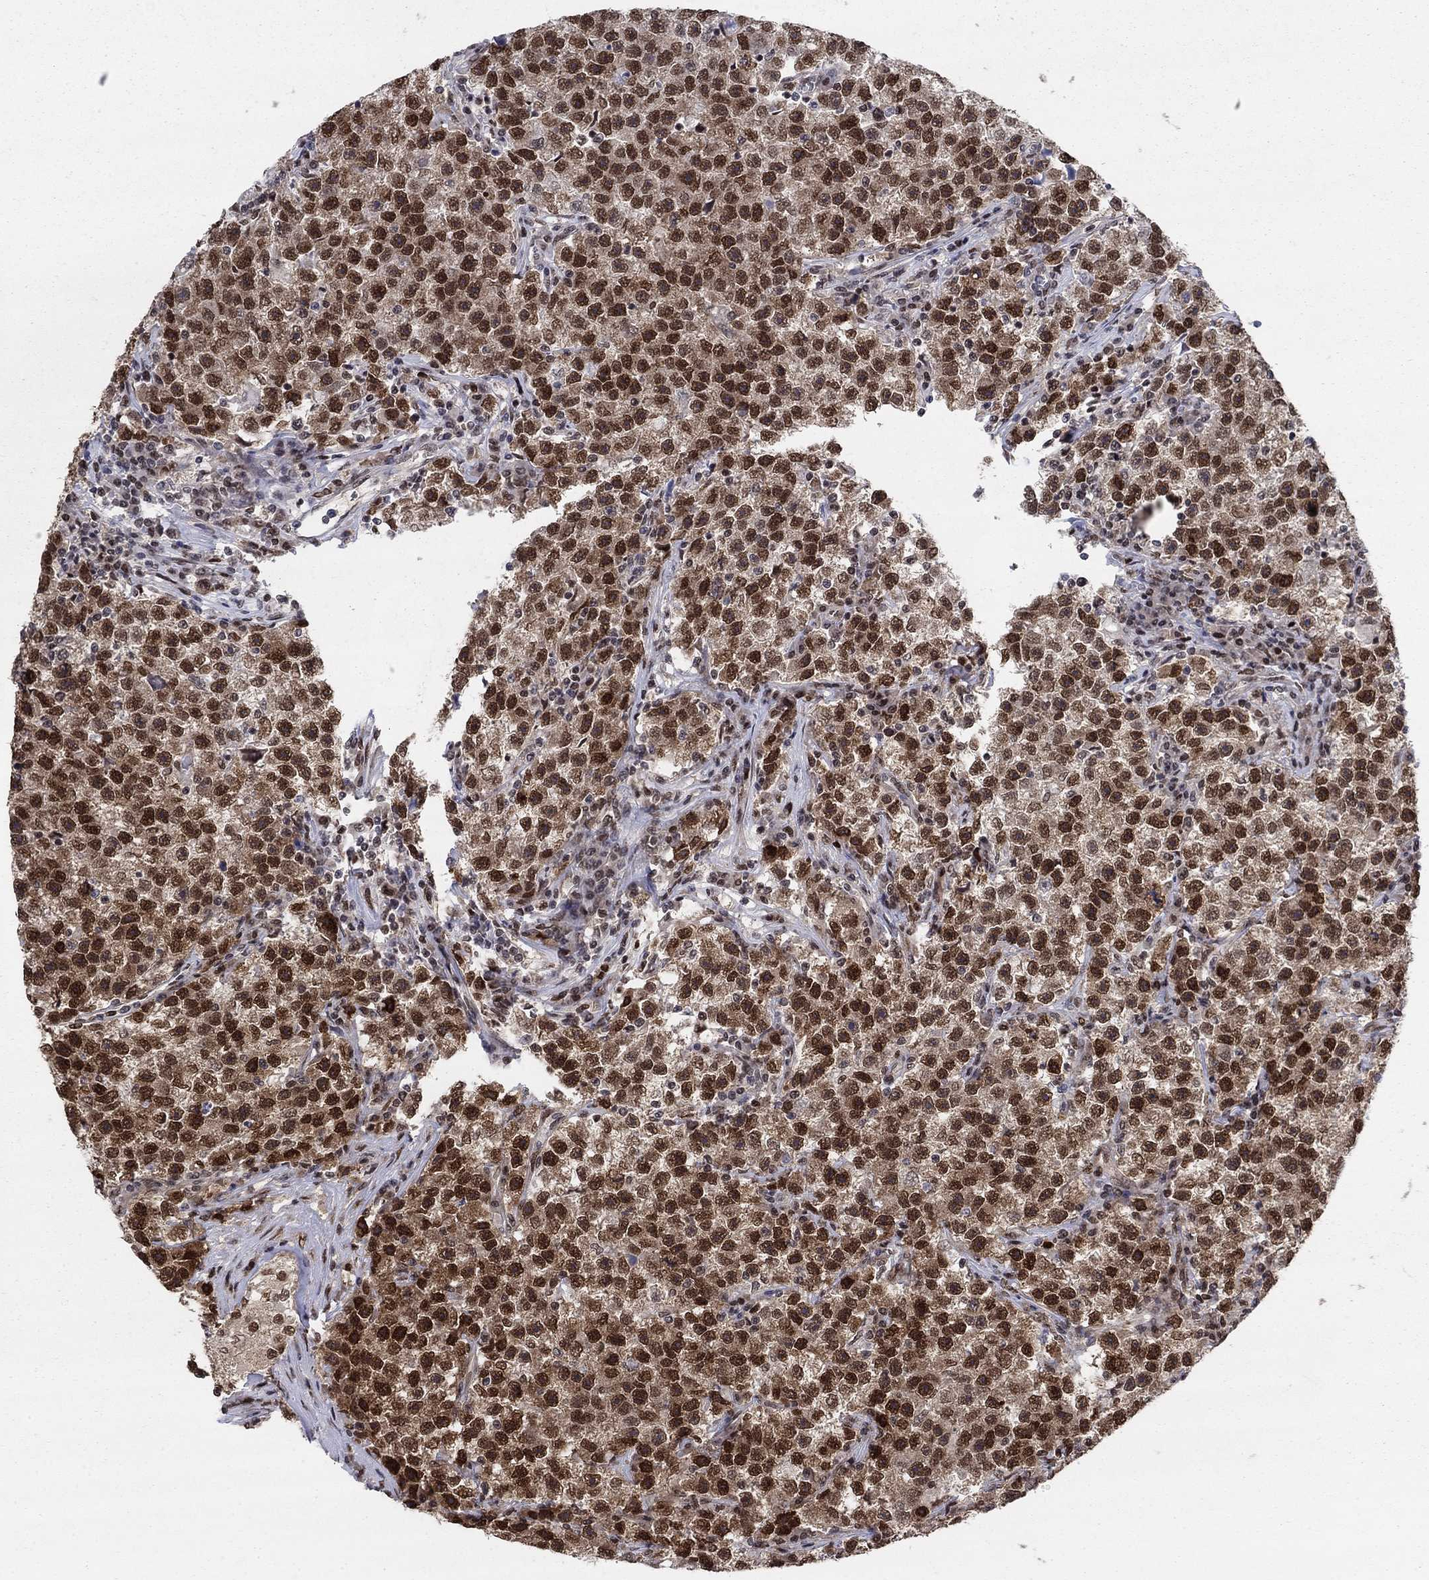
{"staining": {"intensity": "strong", "quantity": ">75%", "location": "nuclear"}, "tissue": "testis cancer", "cell_type": "Tumor cells", "image_type": "cancer", "snomed": [{"axis": "morphology", "description": "Seminoma, NOS"}, {"axis": "topography", "description": "Testis"}], "caption": "Testis seminoma stained for a protein demonstrates strong nuclear positivity in tumor cells. (IHC, brightfield microscopy, high magnification).", "gene": "CENPE", "patient": {"sex": "male", "age": 22}}